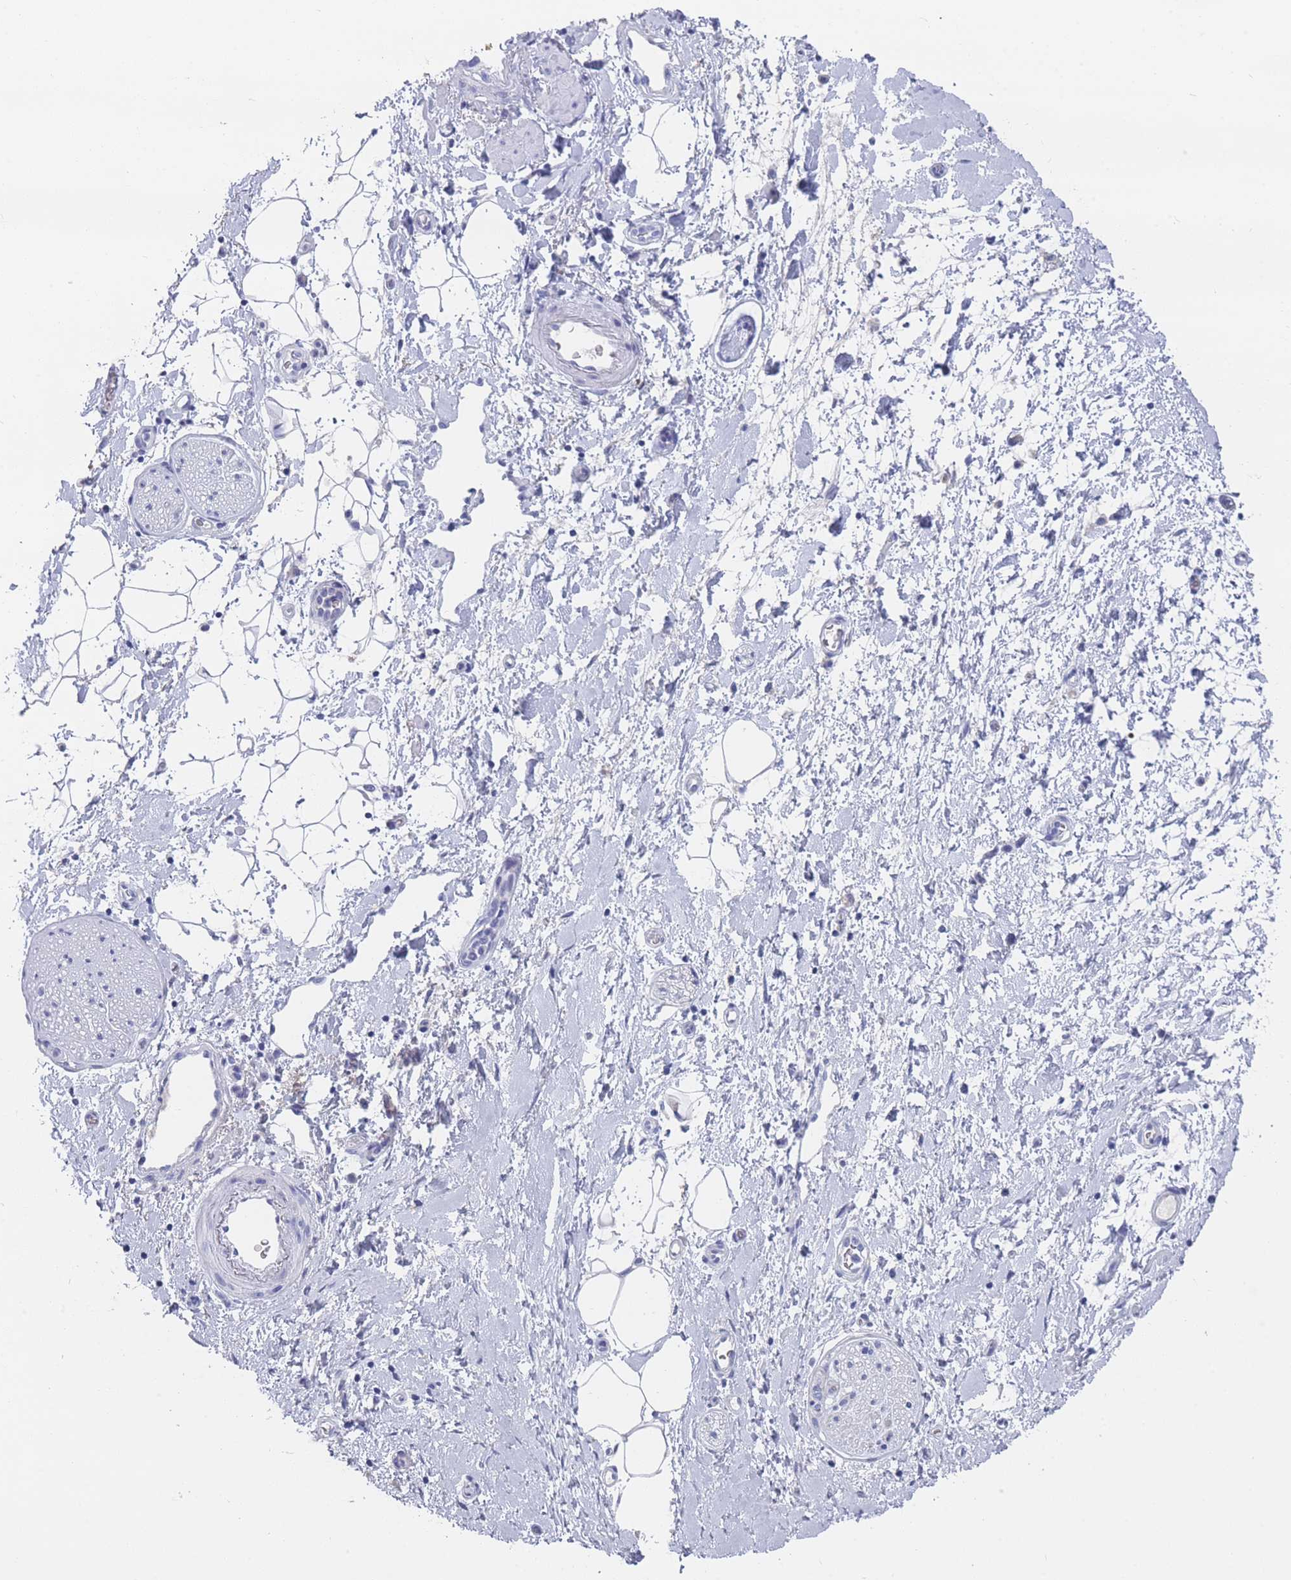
{"staining": {"intensity": "negative", "quantity": "none", "location": "none"}, "tissue": "adipose tissue", "cell_type": "Adipocytes", "image_type": "normal", "snomed": [{"axis": "morphology", "description": "Normal tissue, NOS"}, {"axis": "morphology", "description": "Adenocarcinoma, NOS"}, {"axis": "topography", "description": "Pancreas"}, {"axis": "topography", "description": "Peripheral nerve tissue"}], "caption": "Adipocytes show no significant protein staining in benign adipose tissue.", "gene": "ST8SIA5", "patient": {"sex": "female", "age": 77}}